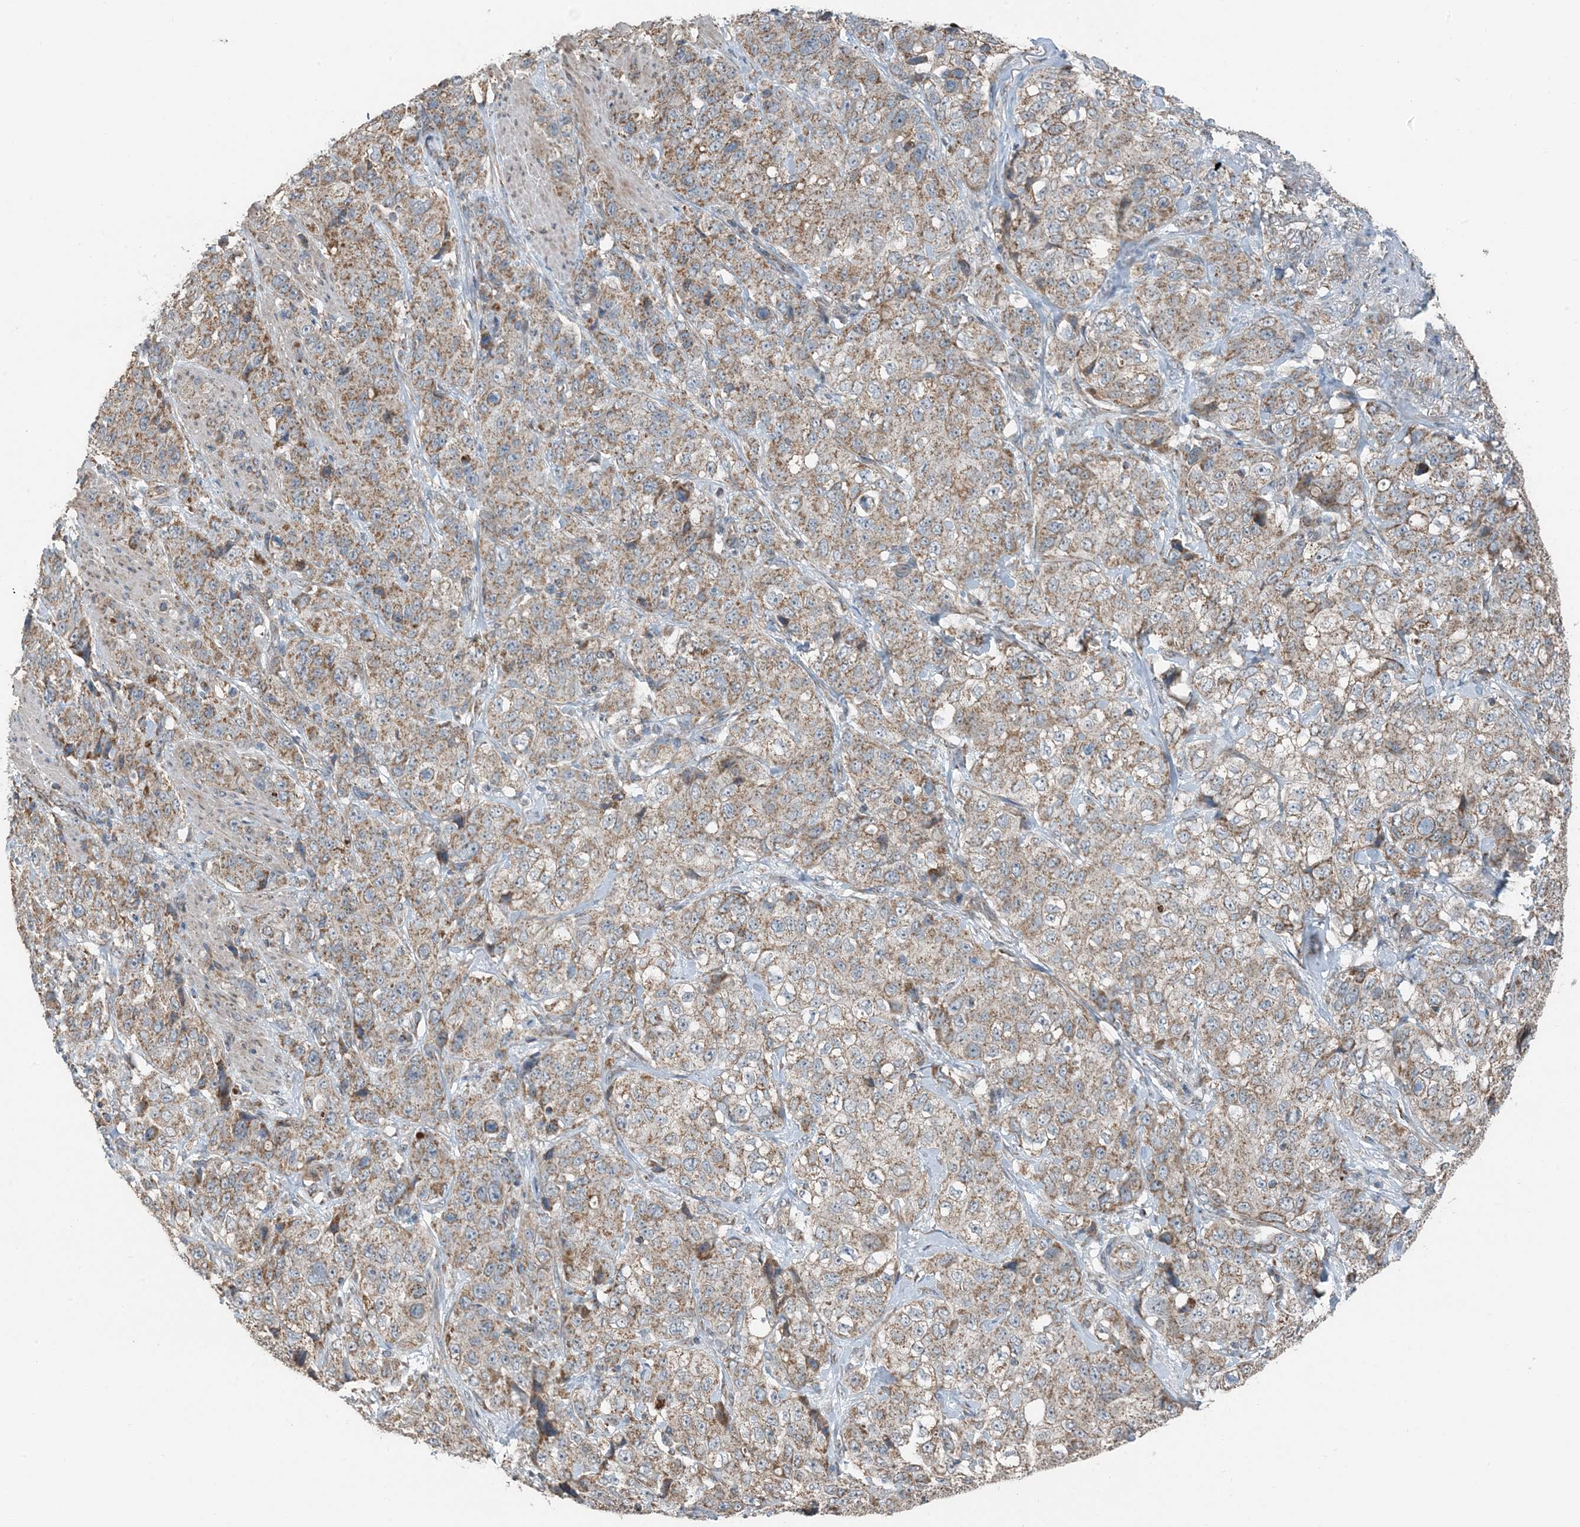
{"staining": {"intensity": "weak", "quantity": ">75%", "location": "cytoplasmic/membranous"}, "tissue": "stomach cancer", "cell_type": "Tumor cells", "image_type": "cancer", "snomed": [{"axis": "morphology", "description": "Adenocarcinoma, NOS"}, {"axis": "topography", "description": "Stomach"}], "caption": "Immunohistochemical staining of human stomach cancer (adenocarcinoma) reveals low levels of weak cytoplasmic/membranous expression in approximately >75% of tumor cells.", "gene": "PILRB", "patient": {"sex": "male", "age": 48}}